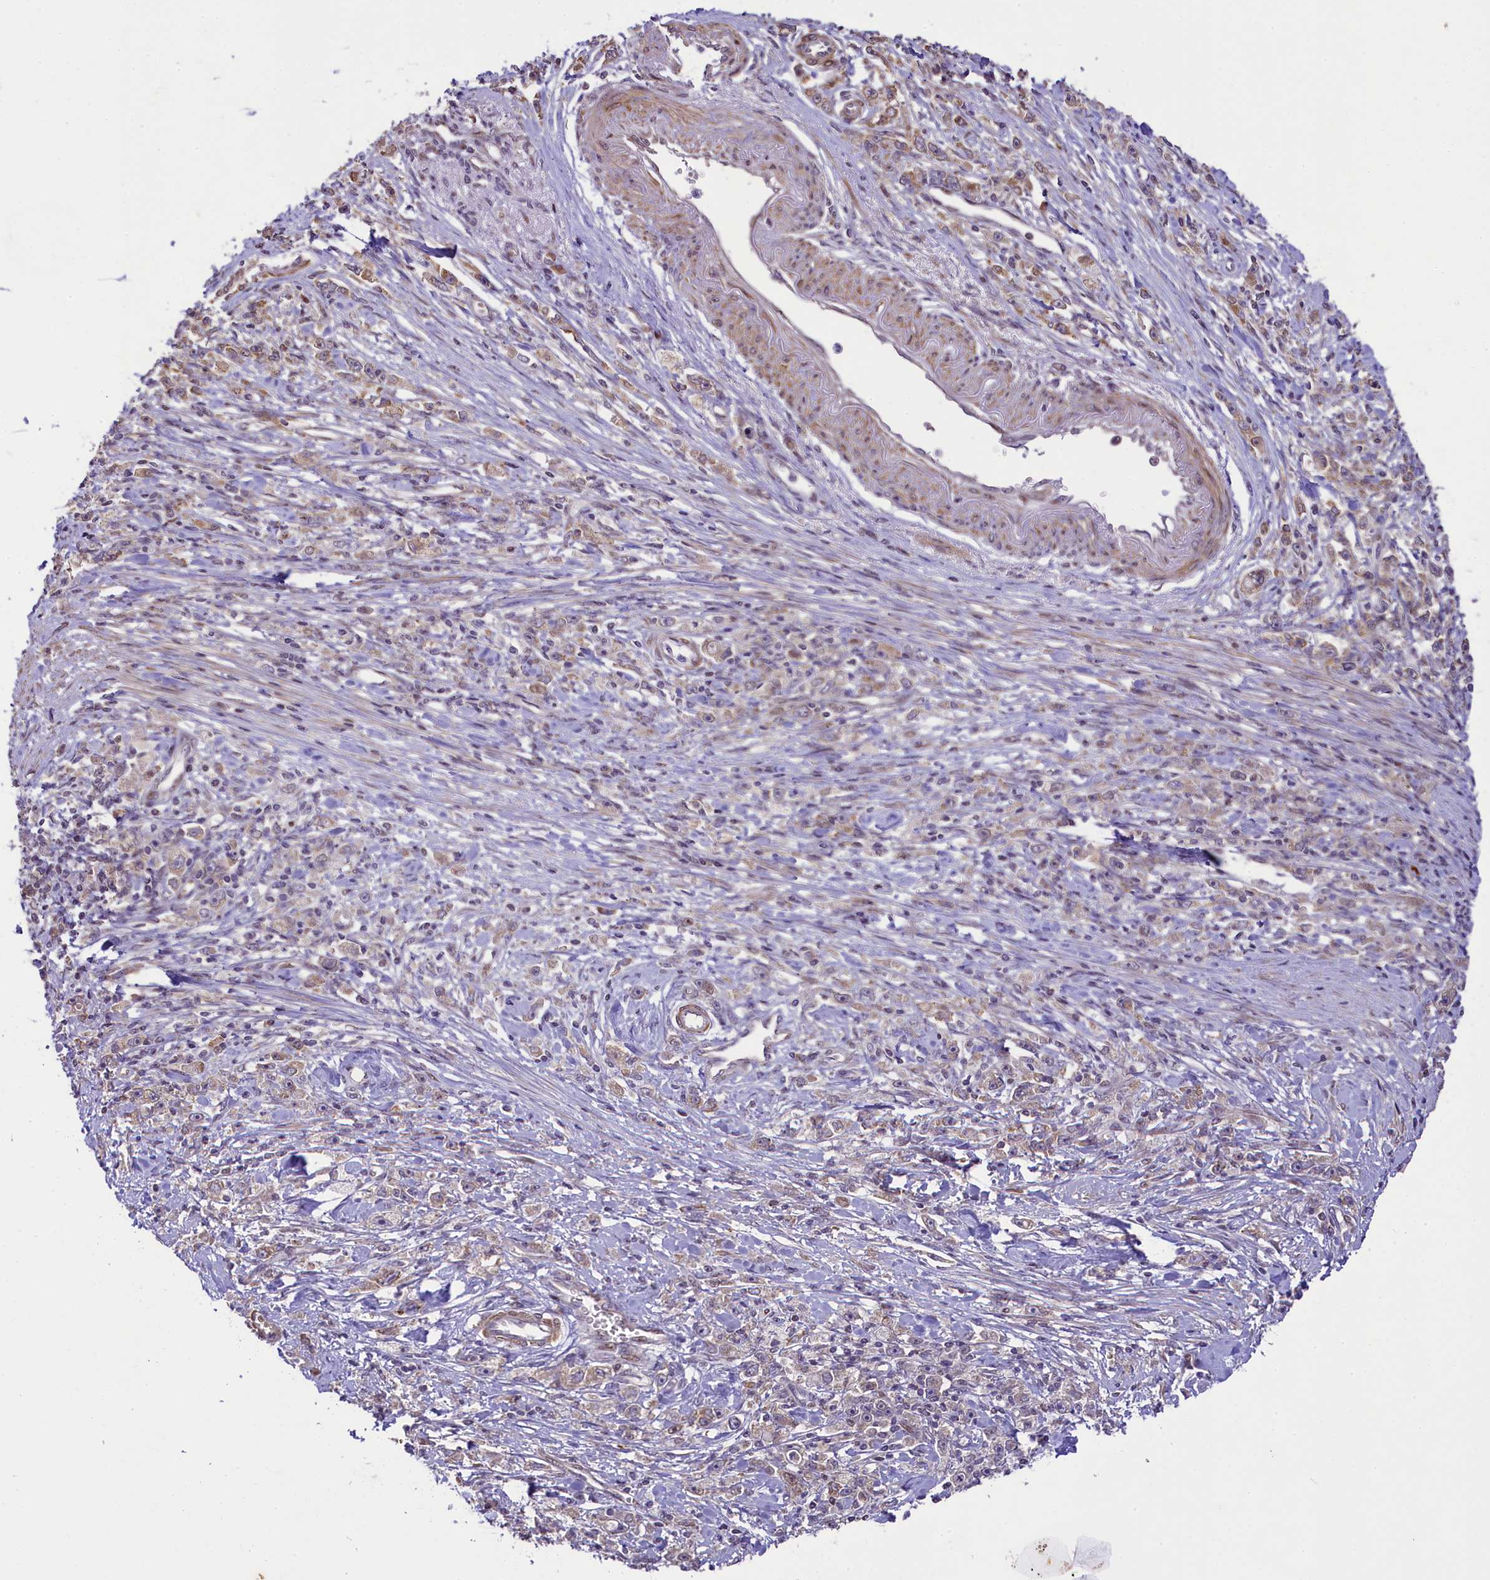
{"staining": {"intensity": "weak", "quantity": ">75%", "location": "cytoplasmic/membranous"}, "tissue": "stomach cancer", "cell_type": "Tumor cells", "image_type": "cancer", "snomed": [{"axis": "morphology", "description": "Adenocarcinoma, NOS"}, {"axis": "topography", "description": "Stomach"}], "caption": "High-magnification brightfield microscopy of stomach adenocarcinoma stained with DAB (brown) and counterstained with hematoxylin (blue). tumor cells exhibit weak cytoplasmic/membranous positivity is appreciated in approximately>75% of cells.", "gene": "RBBP8", "patient": {"sex": "female", "age": 59}}